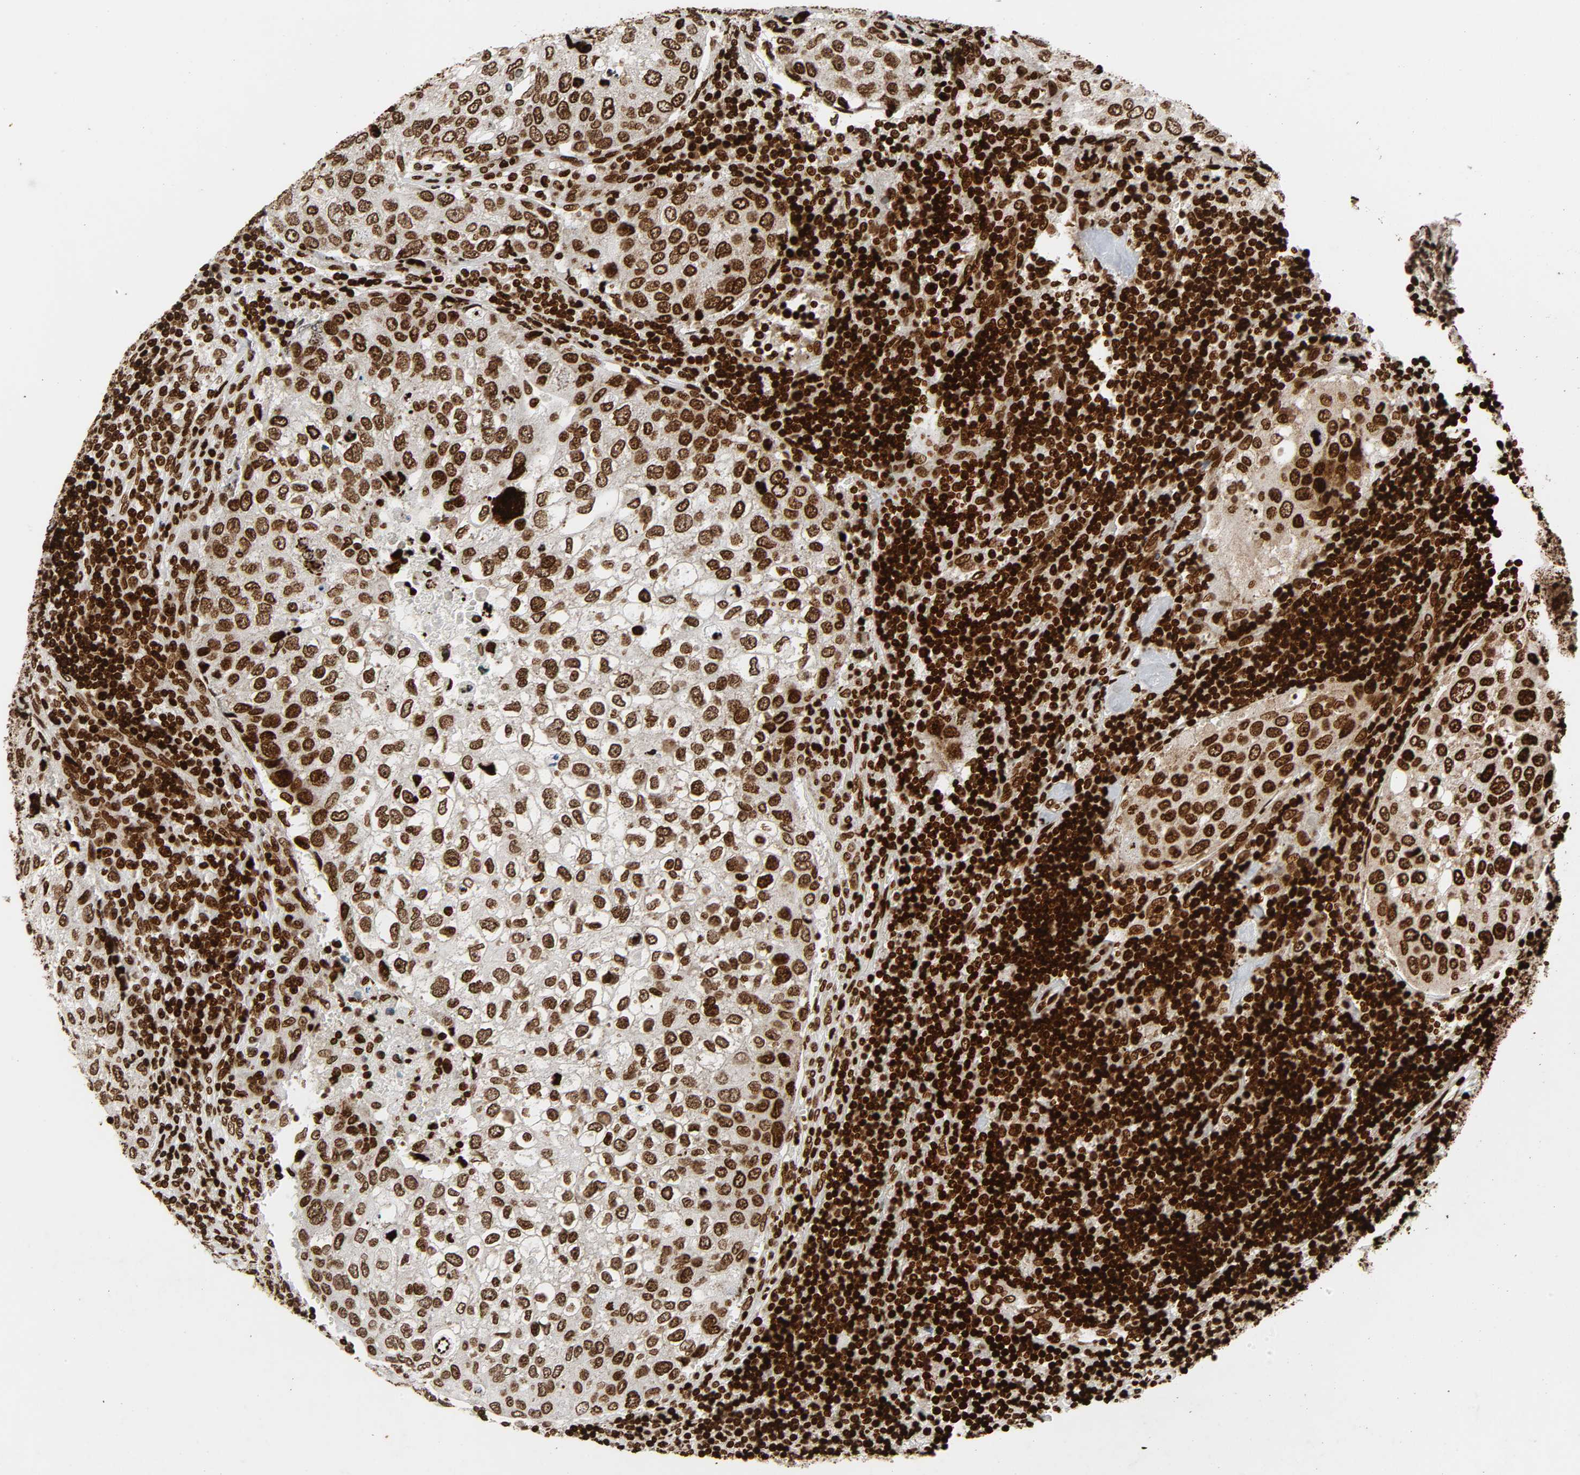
{"staining": {"intensity": "moderate", "quantity": ">75%", "location": "nuclear"}, "tissue": "urothelial cancer", "cell_type": "Tumor cells", "image_type": "cancer", "snomed": [{"axis": "morphology", "description": "Urothelial carcinoma, High grade"}, {"axis": "topography", "description": "Lymph node"}, {"axis": "topography", "description": "Urinary bladder"}], "caption": "Urothelial cancer stained with DAB (3,3'-diaminobenzidine) immunohistochemistry displays medium levels of moderate nuclear expression in approximately >75% of tumor cells. The protein of interest is shown in brown color, while the nuclei are stained blue.", "gene": "RXRA", "patient": {"sex": "male", "age": 51}}